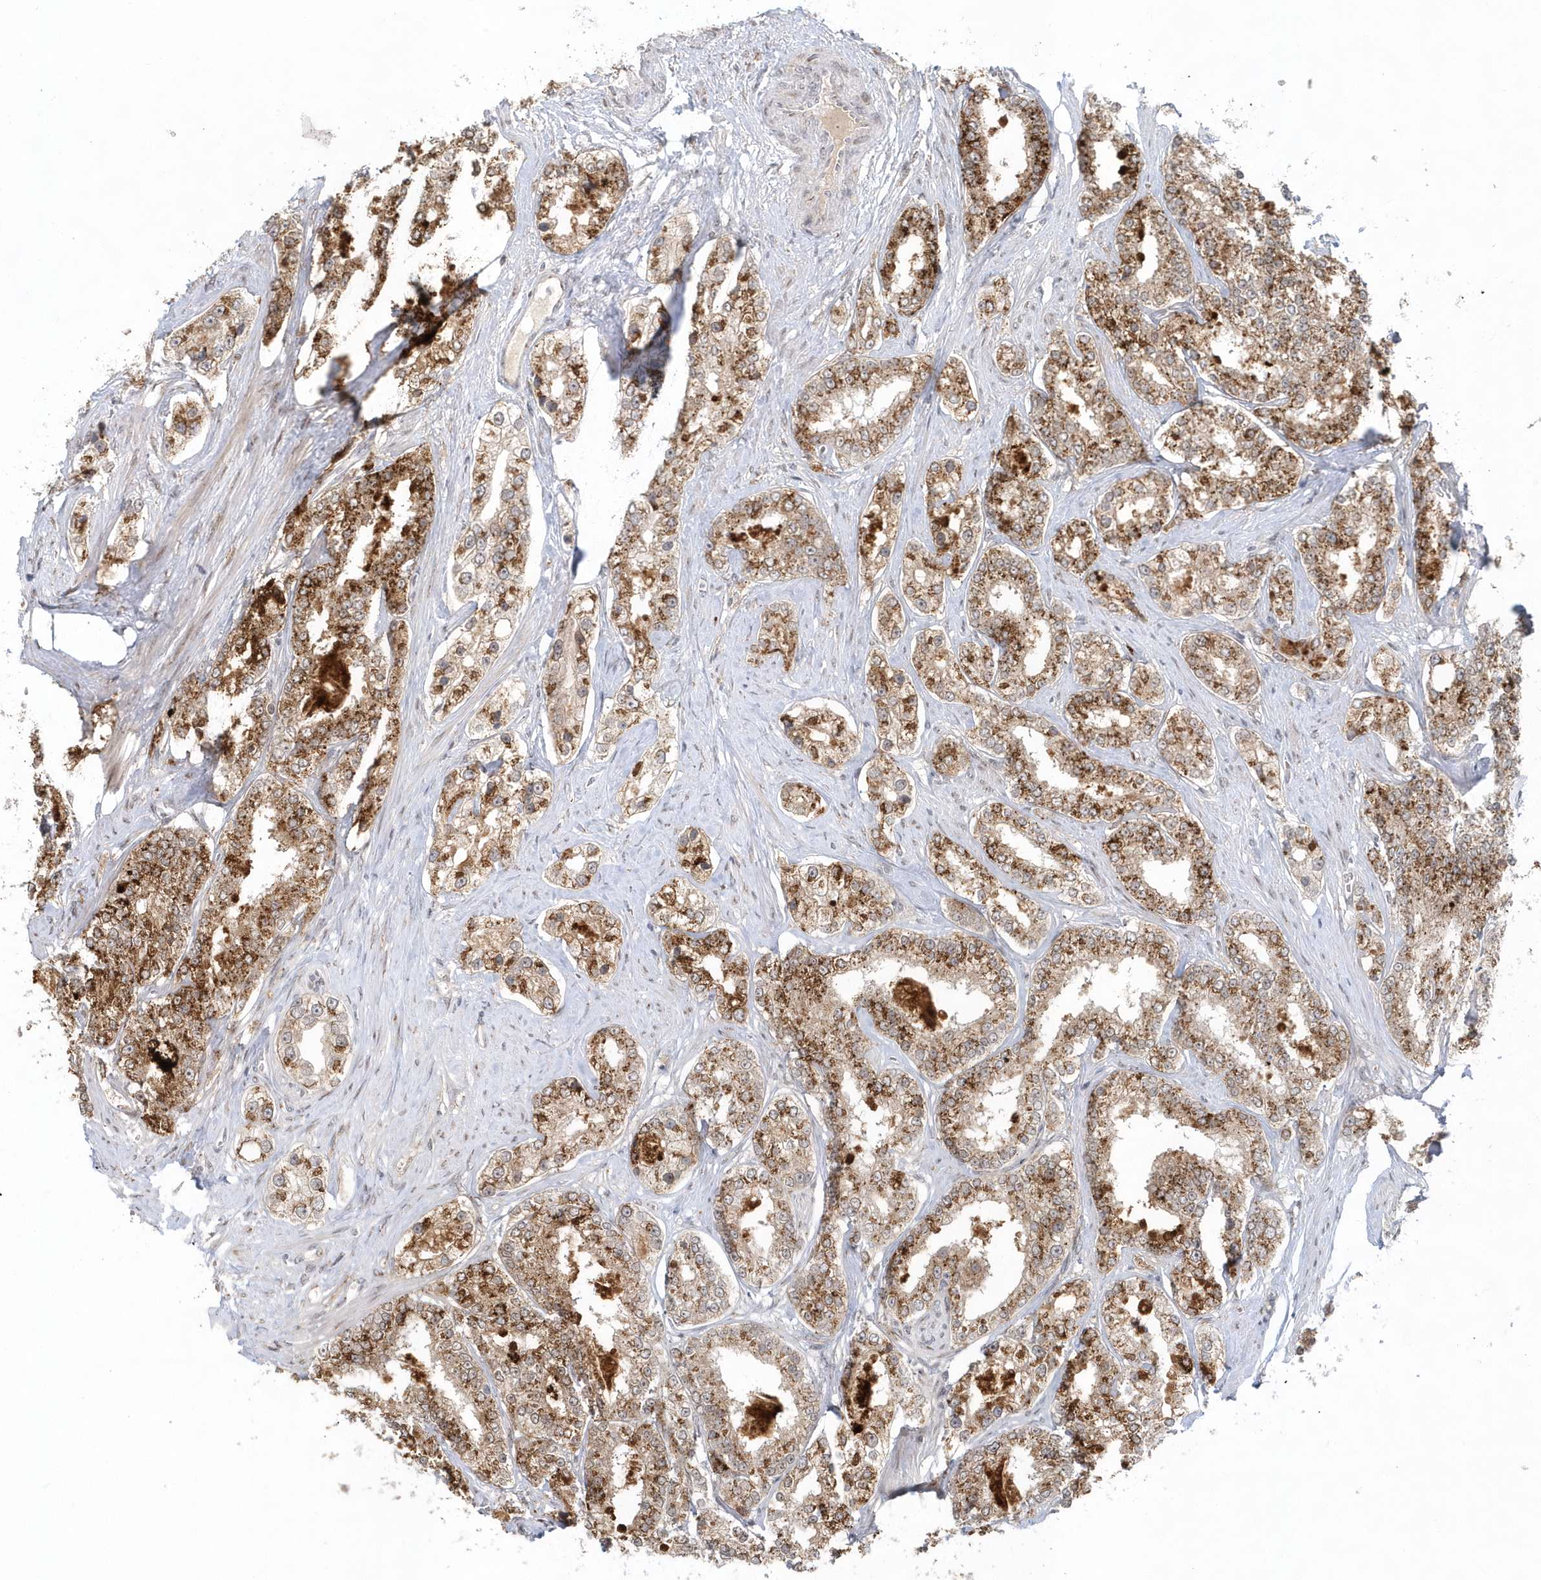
{"staining": {"intensity": "moderate", "quantity": ">75%", "location": "cytoplasmic/membranous"}, "tissue": "prostate cancer", "cell_type": "Tumor cells", "image_type": "cancer", "snomed": [{"axis": "morphology", "description": "Normal tissue, NOS"}, {"axis": "morphology", "description": "Adenocarcinoma, High grade"}, {"axis": "topography", "description": "Prostate"}], "caption": "The micrograph displays a brown stain indicating the presence of a protein in the cytoplasmic/membranous of tumor cells in prostate cancer.", "gene": "DHFR", "patient": {"sex": "male", "age": 83}}